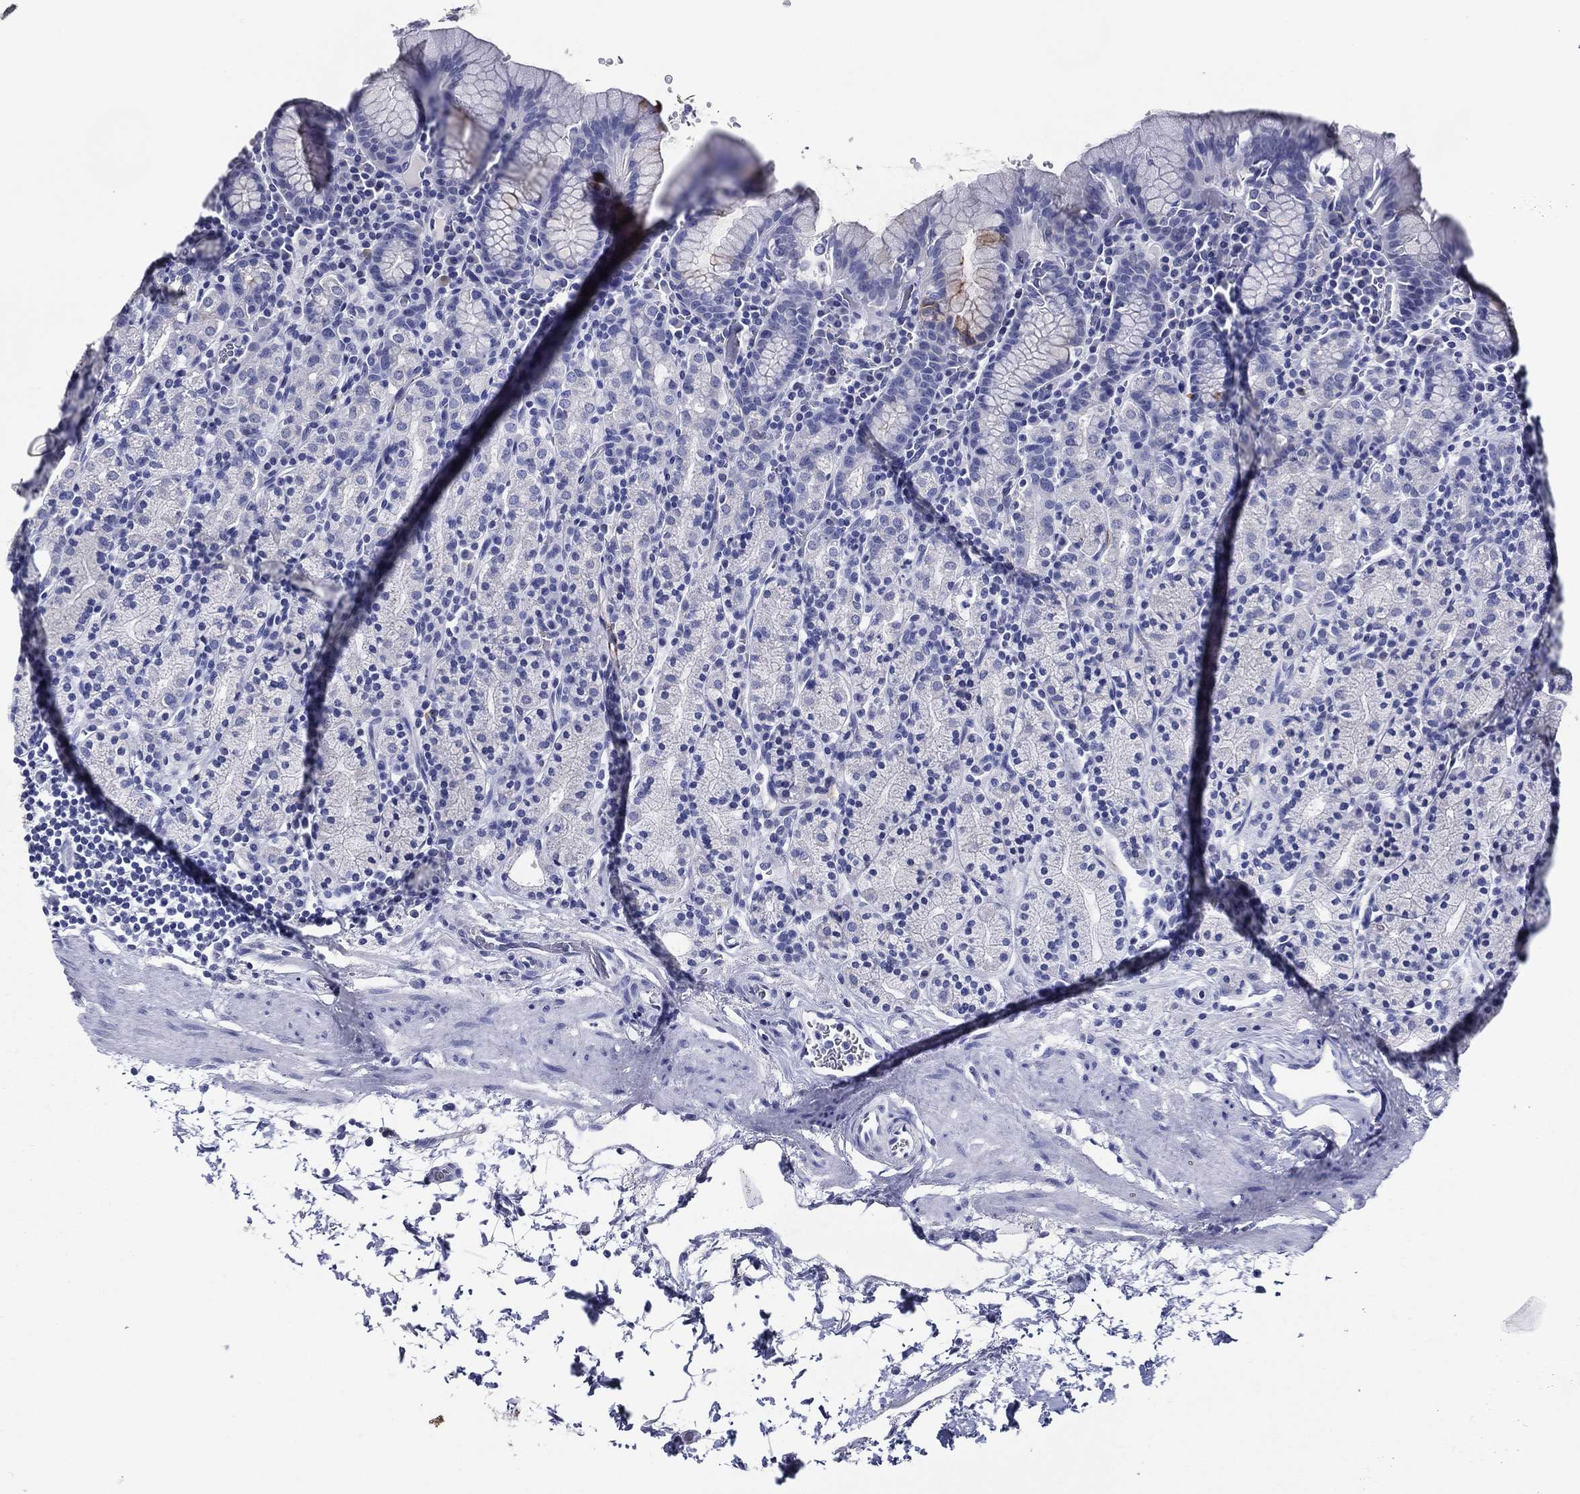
{"staining": {"intensity": "negative", "quantity": "none", "location": "none"}, "tissue": "stomach", "cell_type": "Glandular cells", "image_type": "normal", "snomed": [{"axis": "morphology", "description": "Normal tissue, NOS"}, {"axis": "topography", "description": "Stomach, upper"}, {"axis": "topography", "description": "Stomach"}], "caption": "There is no significant positivity in glandular cells of stomach. (DAB IHC visualized using brightfield microscopy, high magnification).", "gene": "ACE2", "patient": {"sex": "male", "age": 62}}